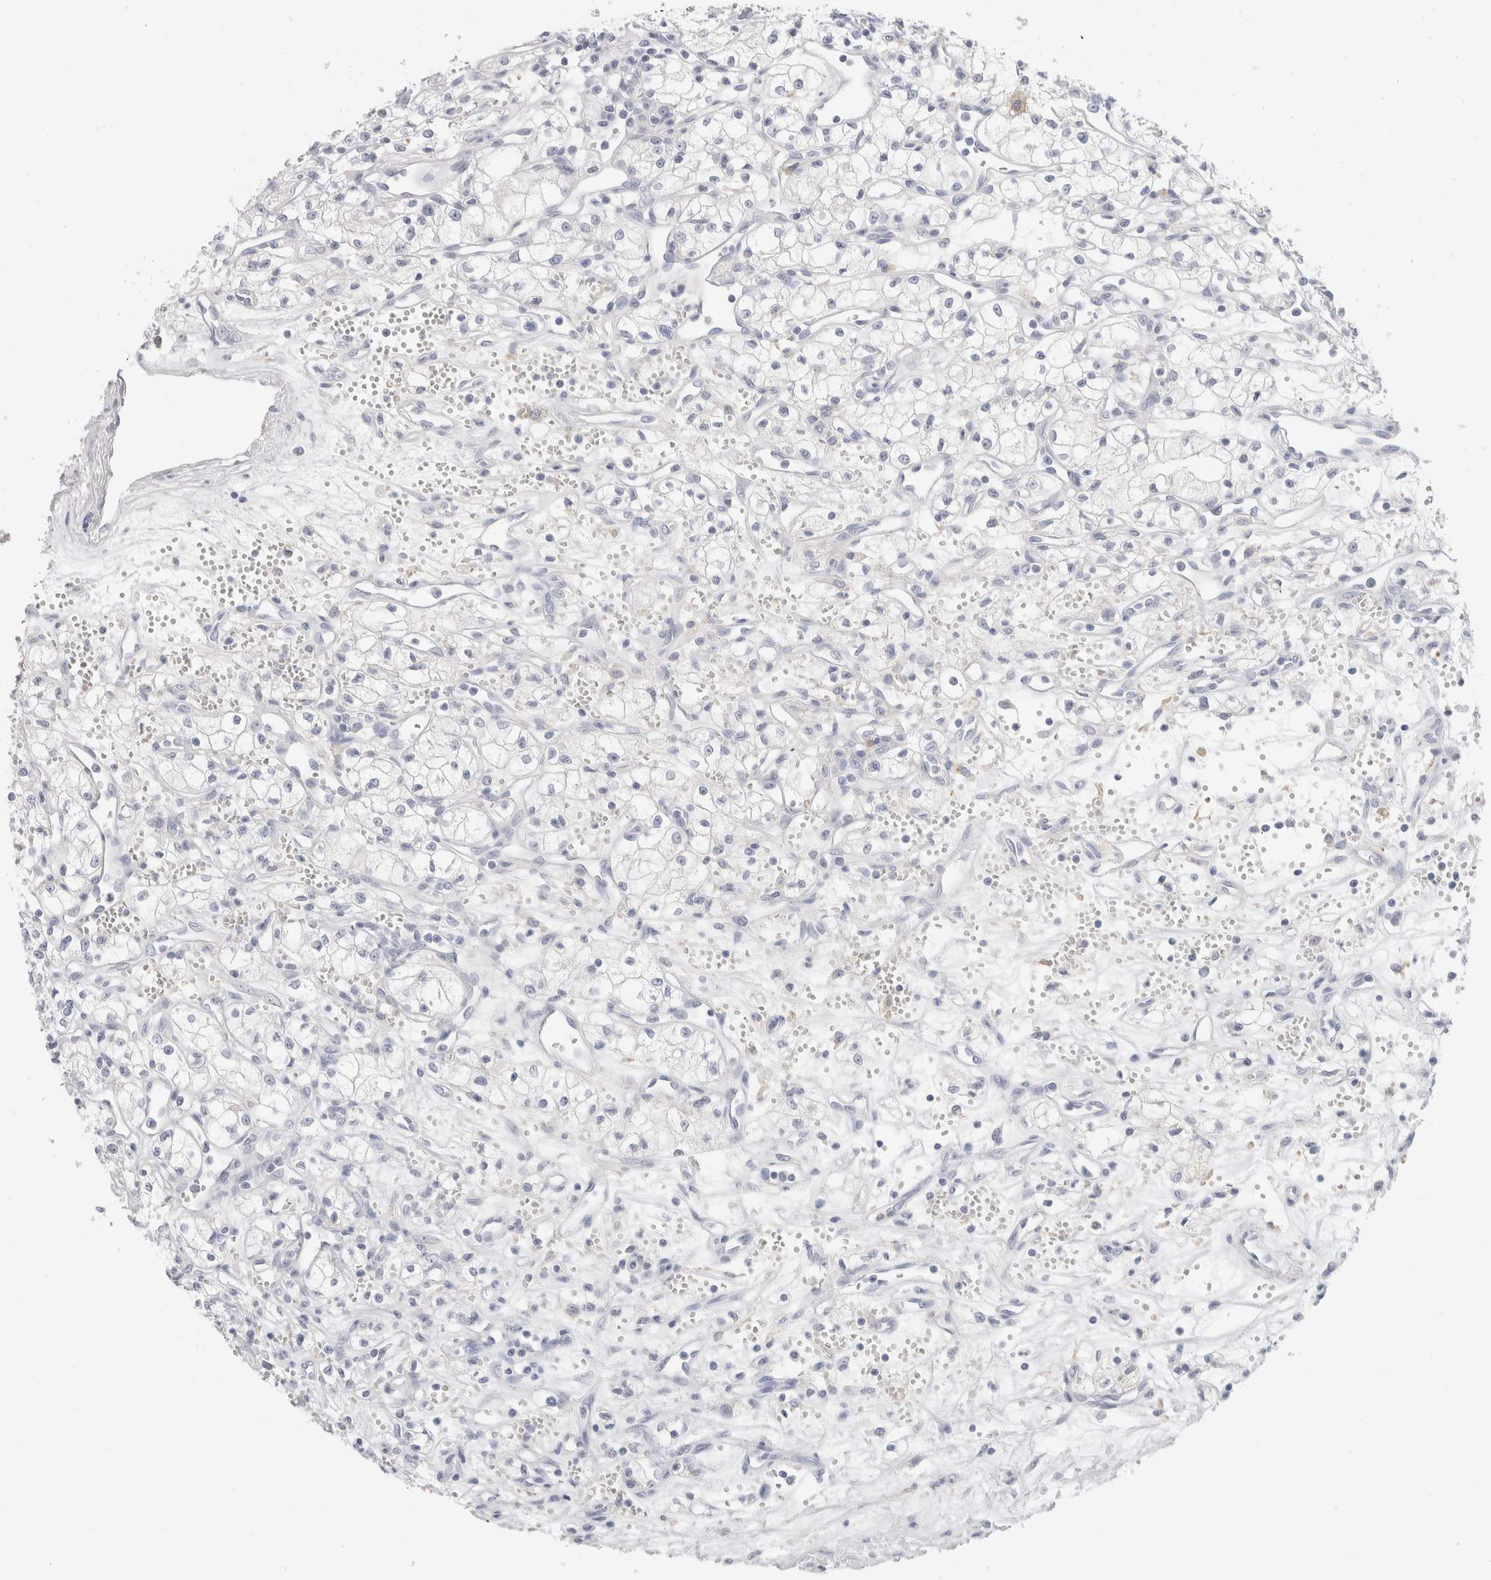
{"staining": {"intensity": "negative", "quantity": "none", "location": "none"}, "tissue": "renal cancer", "cell_type": "Tumor cells", "image_type": "cancer", "snomed": [{"axis": "morphology", "description": "Adenocarcinoma, NOS"}, {"axis": "topography", "description": "Kidney"}], "caption": "Histopathology image shows no significant protein expression in tumor cells of renal cancer. The staining was performed using DAB (3,3'-diaminobenzidine) to visualize the protein expression in brown, while the nuclei were stained in blue with hematoxylin (Magnification: 20x).", "gene": "ADAM30", "patient": {"sex": "male", "age": 59}}